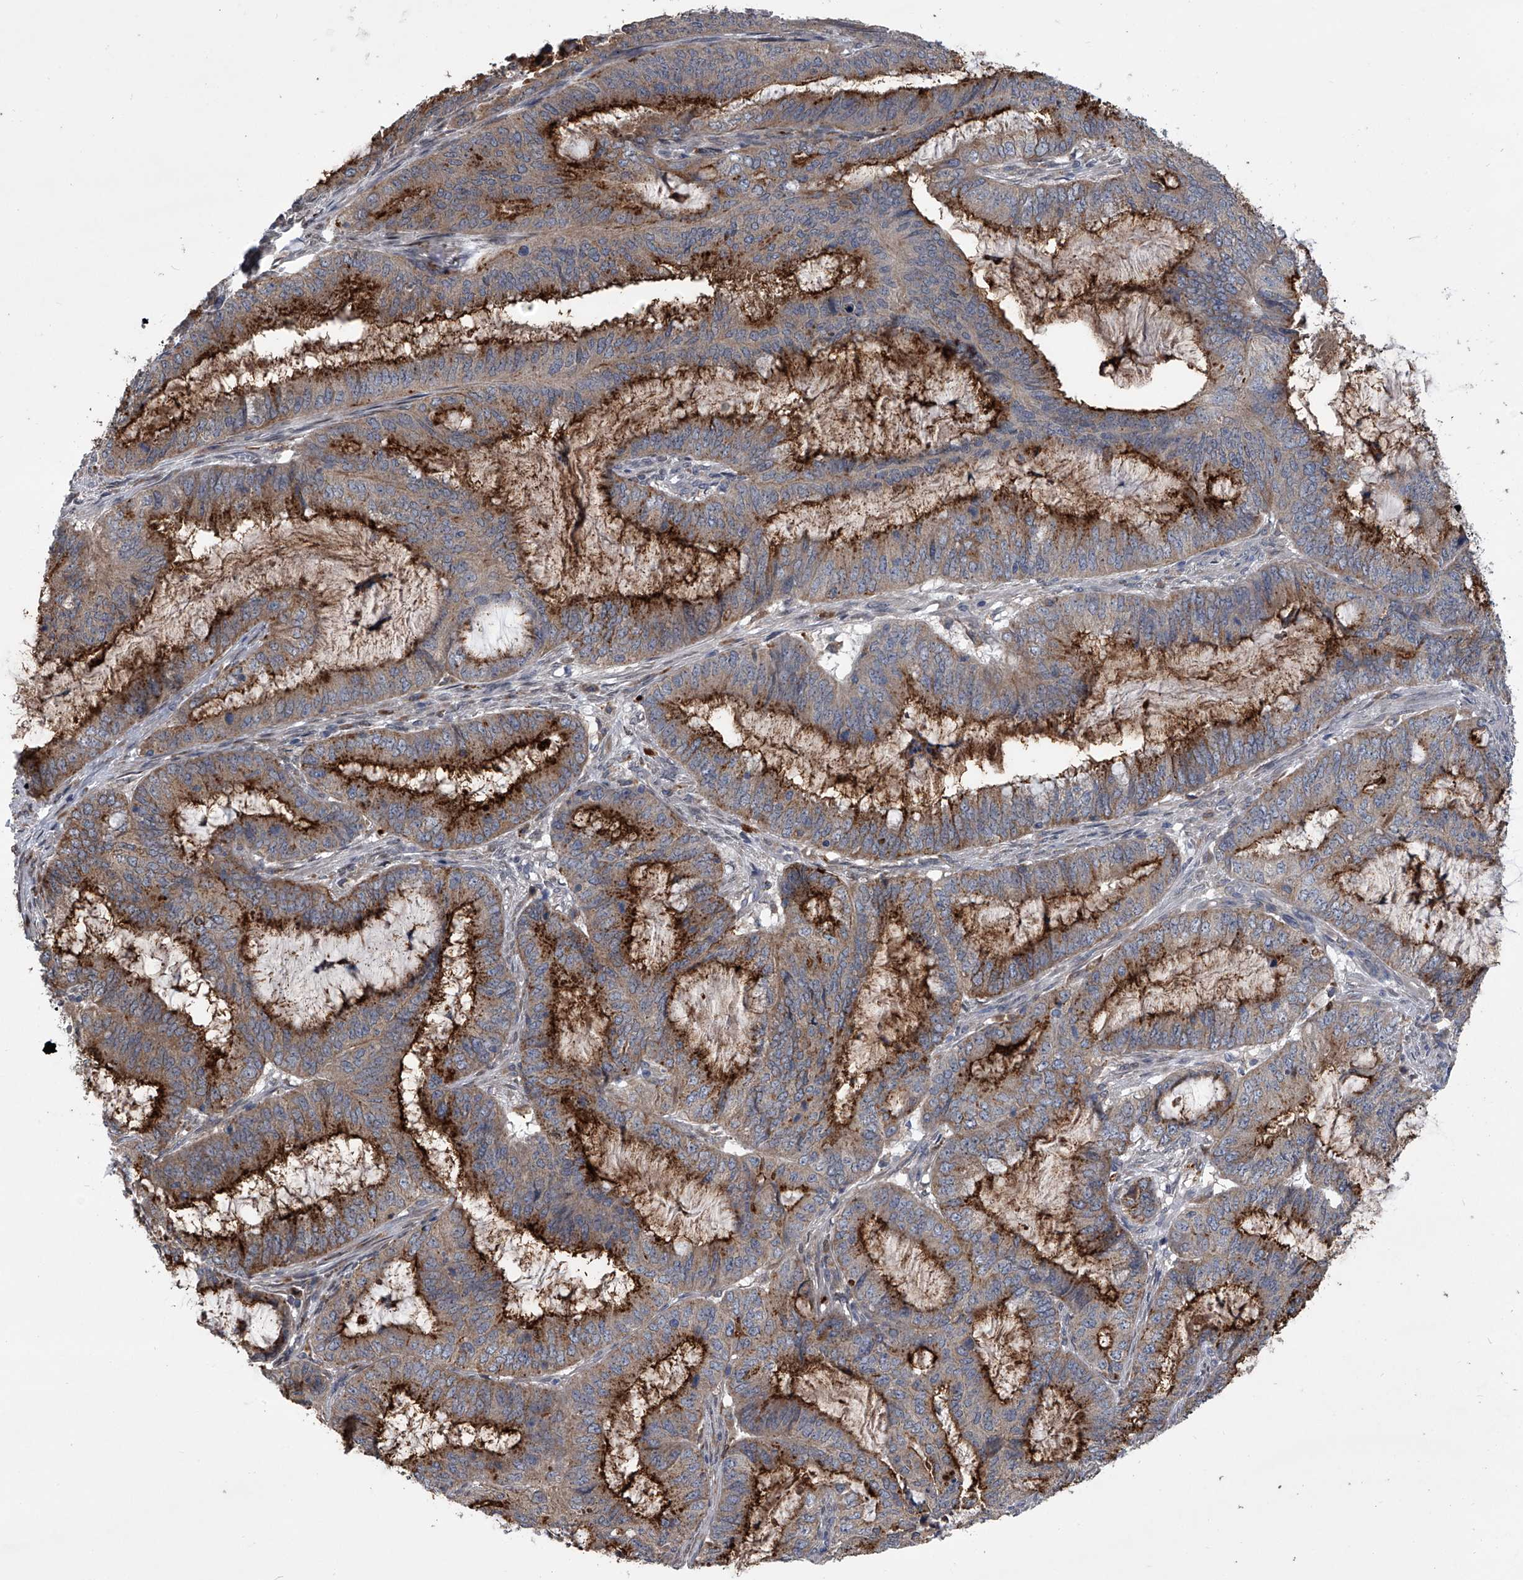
{"staining": {"intensity": "strong", "quantity": "25%-75%", "location": "cytoplasmic/membranous"}, "tissue": "endometrial cancer", "cell_type": "Tumor cells", "image_type": "cancer", "snomed": [{"axis": "morphology", "description": "Adenocarcinoma, NOS"}, {"axis": "topography", "description": "Endometrium"}], "caption": "This photomicrograph exhibits immunohistochemistry (IHC) staining of human endometrial cancer, with high strong cytoplasmic/membranous staining in about 25%-75% of tumor cells.", "gene": "TRIM8", "patient": {"sex": "female", "age": 51}}